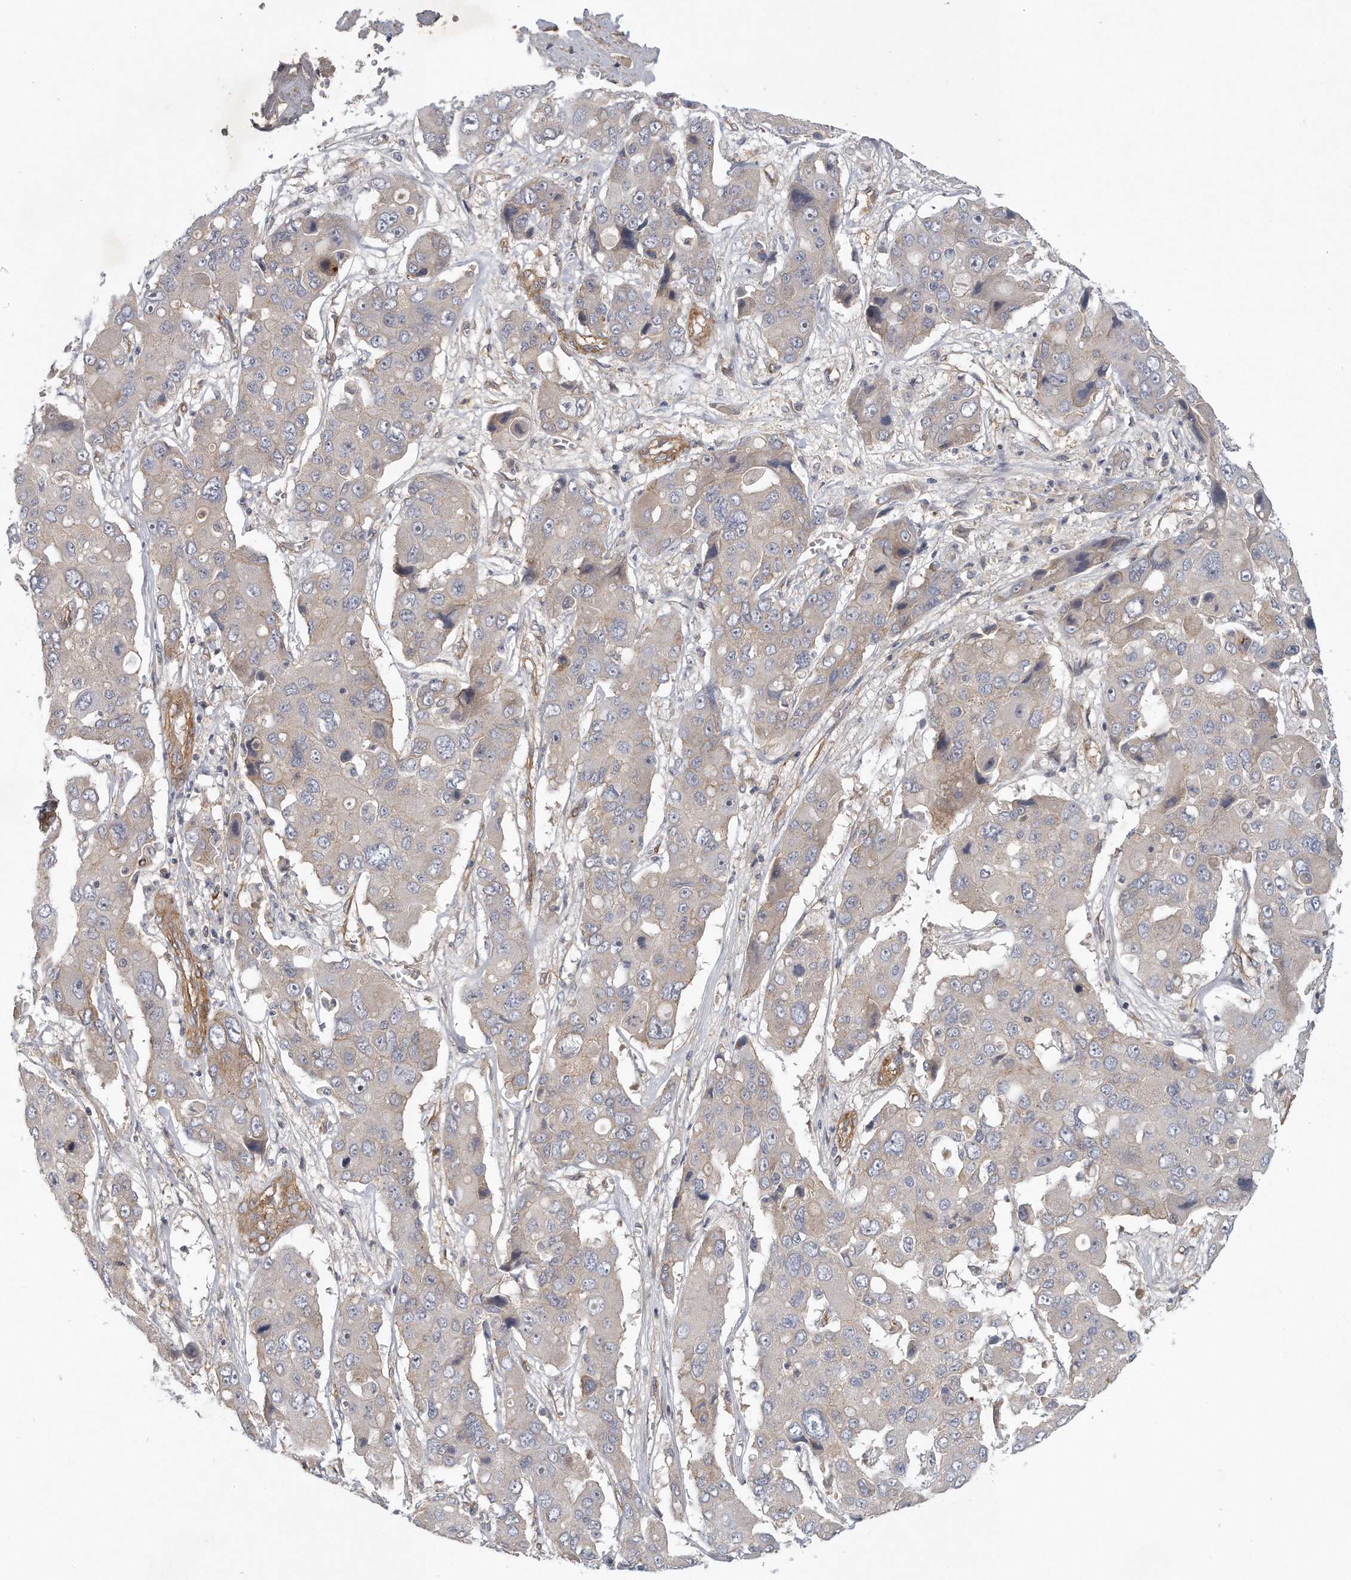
{"staining": {"intensity": "negative", "quantity": "none", "location": "none"}, "tissue": "liver cancer", "cell_type": "Tumor cells", "image_type": "cancer", "snomed": [{"axis": "morphology", "description": "Cholangiocarcinoma"}, {"axis": "topography", "description": "Liver"}], "caption": "Immunohistochemistry (IHC) image of neoplastic tissue: liver cholangiocarcinoma stained with DAB (3,3'-diaminobenzidine) shows no significant protein positivity in tumor cells.", "gene": "MTERF4", "patient": {"sex": "male", "age": 67}}